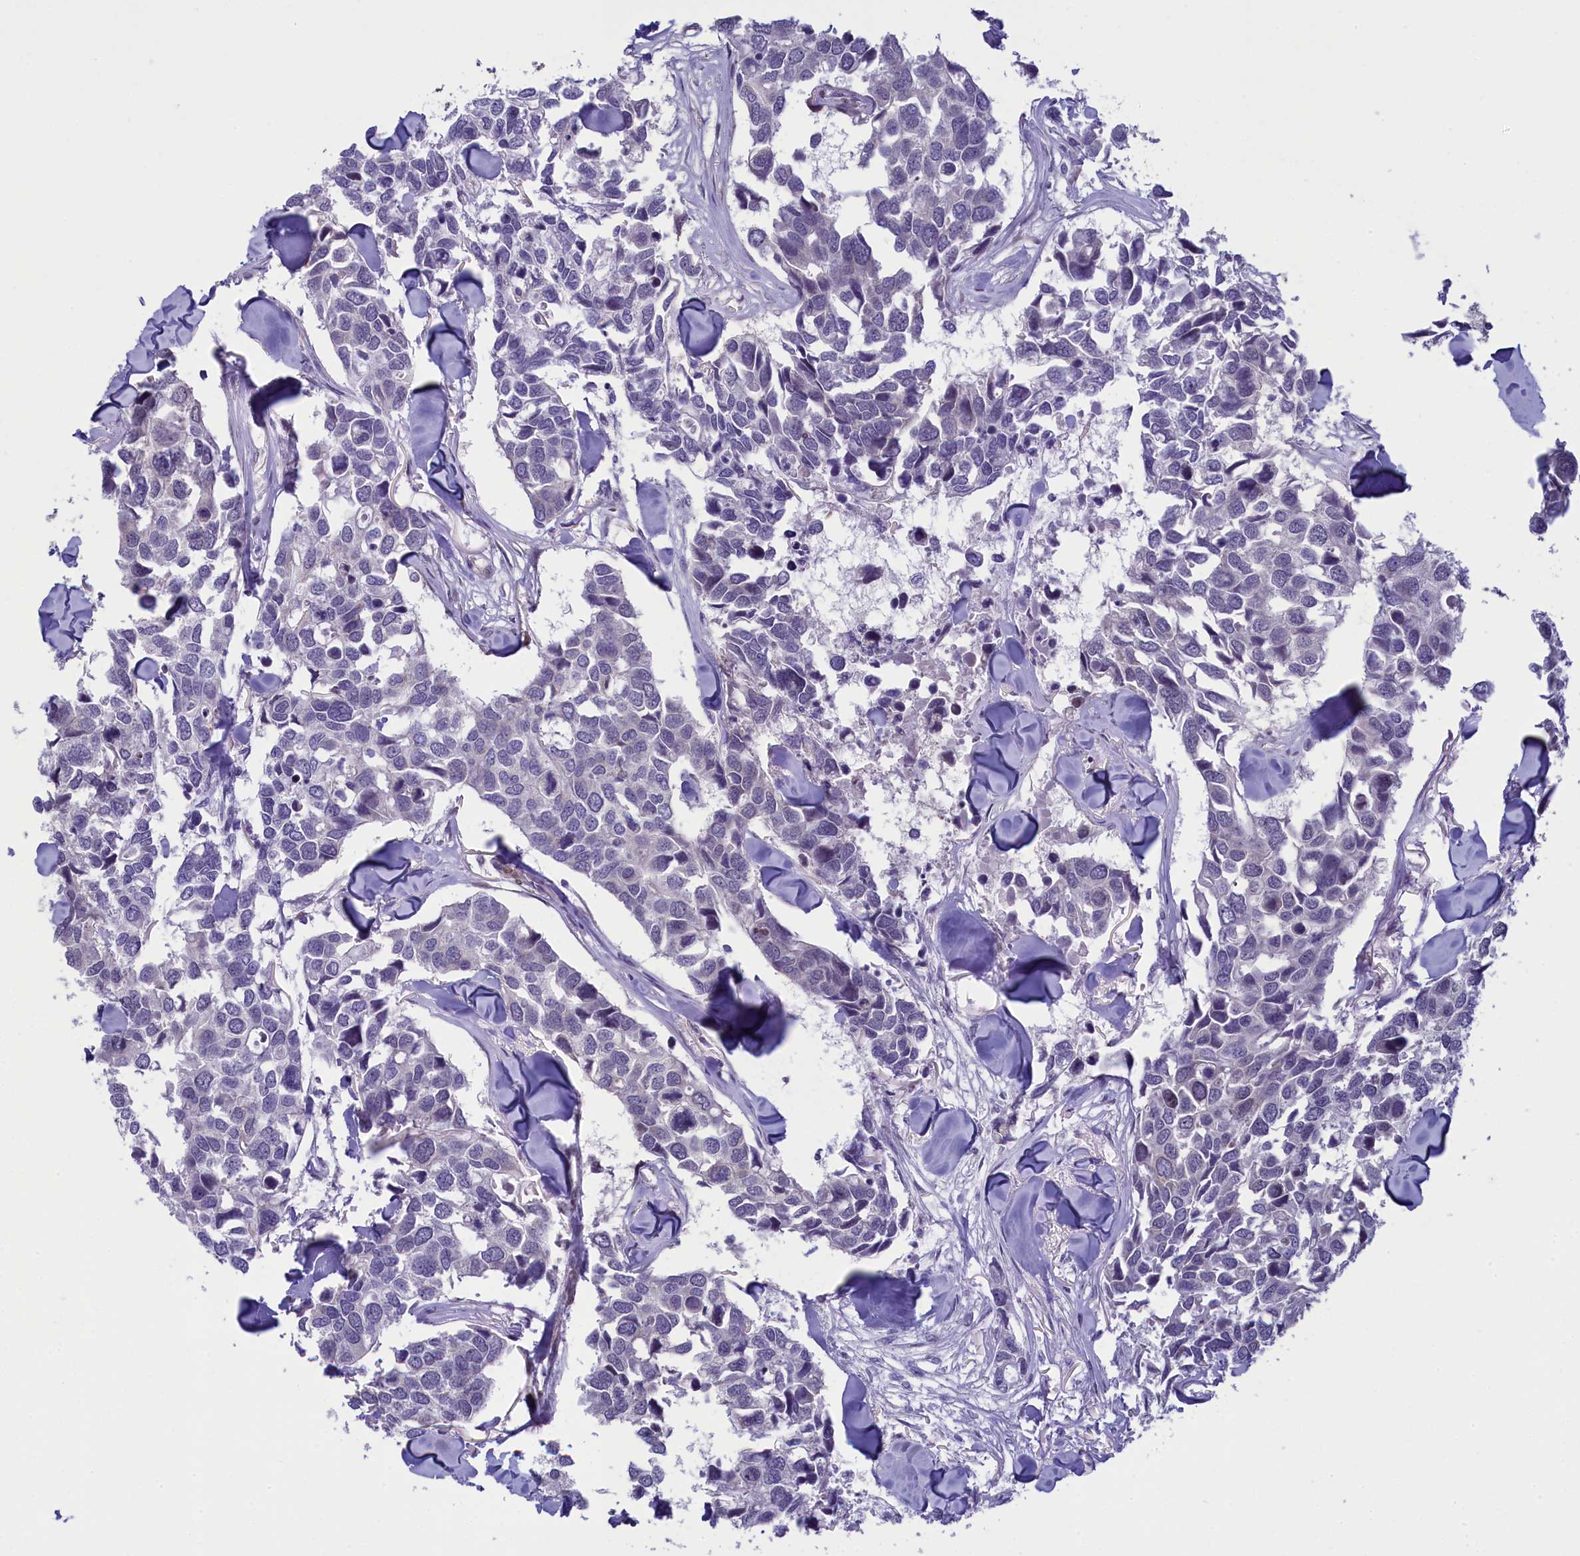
{"staining": {"intensity": "negative", "quantity": "none", "location": "none"}, "tissue": "breast cancer", "cell_type": "Tumor cells", "image_type": "cancer", "snomed": [{"axis": "morphology", "description": "Duct carcinoma"}, {"axis": "topography", "description": "Breast"}], "caption": "Immunohistochemical staining of breast cancer demonstrates no significant positivity in tumor cells.", "gene": "IGSF6", "patient": {"sex": "female", "age": 83}}